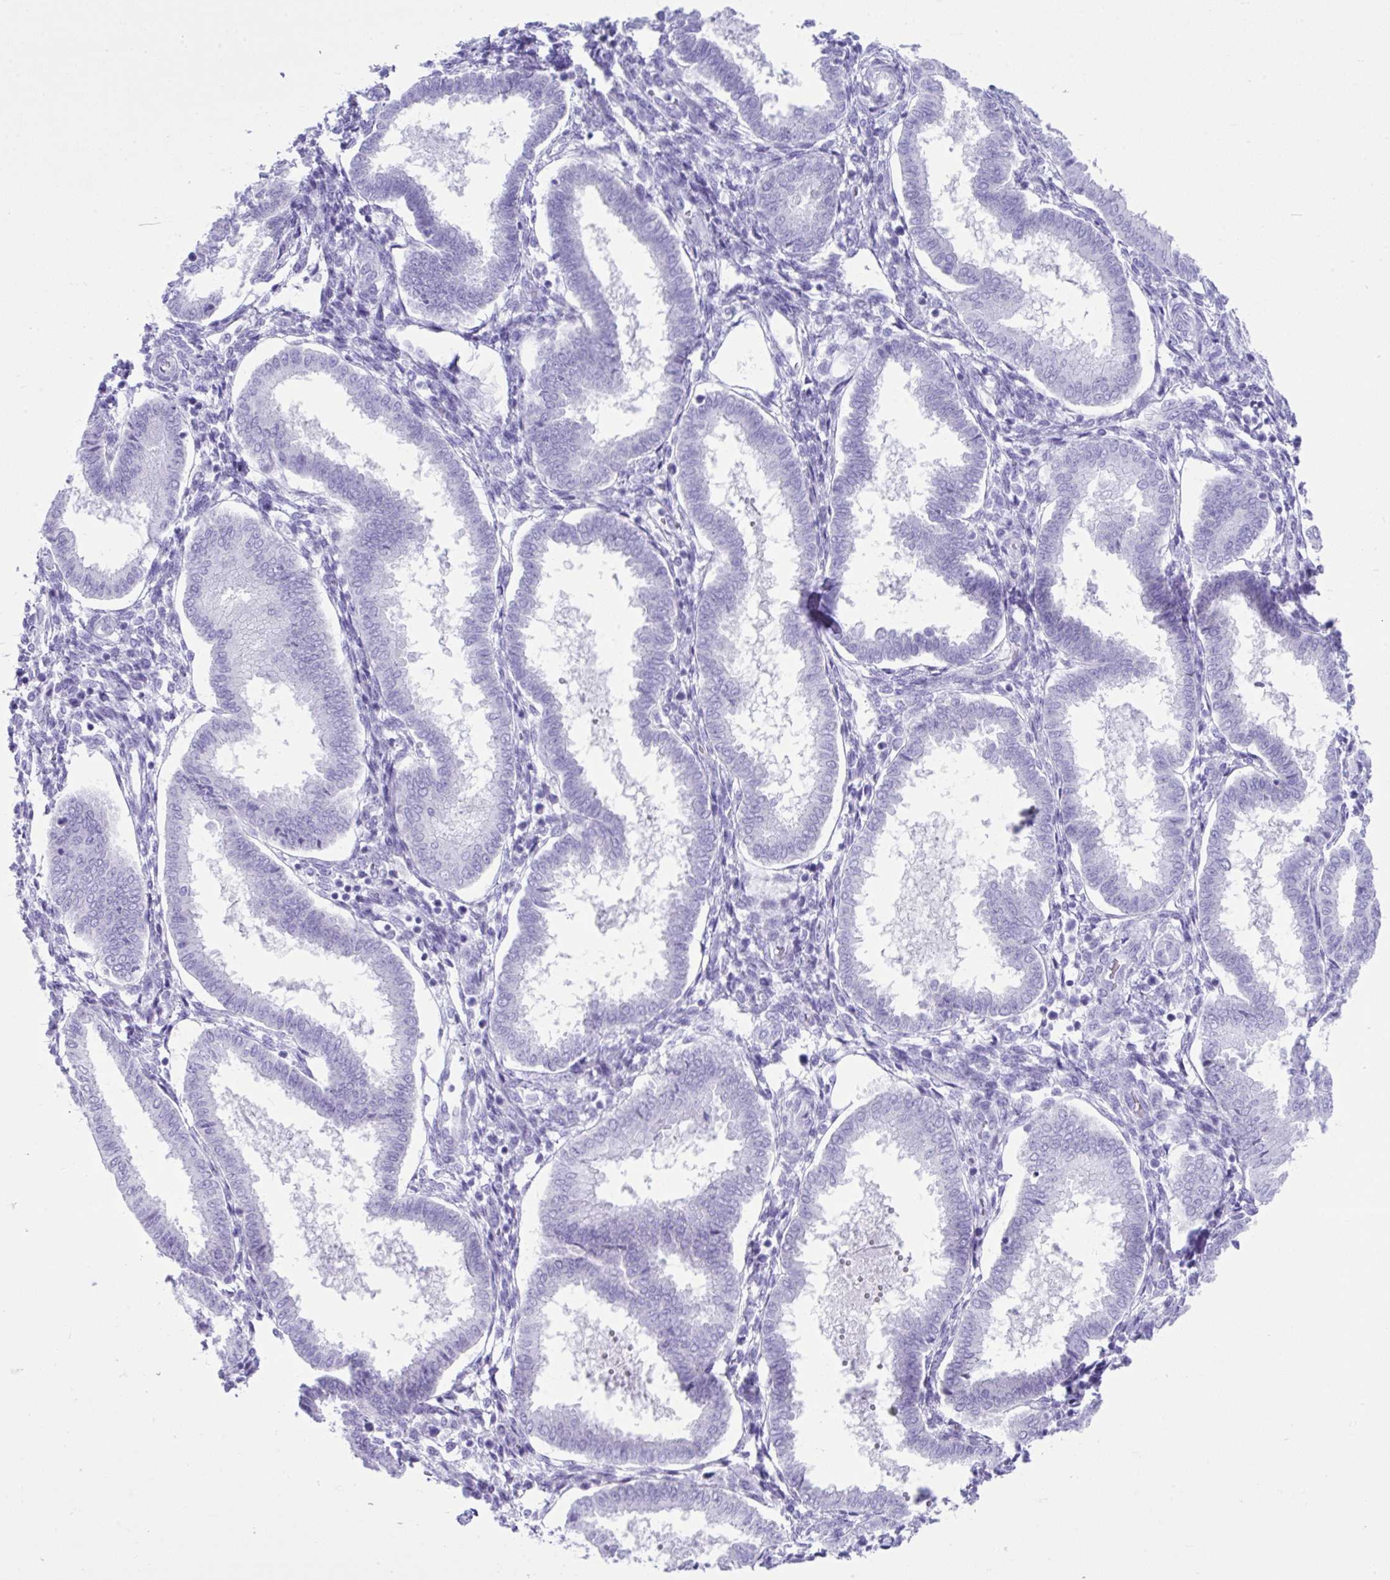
{"staining": {"intensity": "negative", "quantity": "none", "location": "none"}, "tissue": "endometrium", "cell_type": "Cells in endometrial stroma", "image_type": "normal", "snomed": [{"axis": "morphology", "description": "Normal tissue, NOS"}, {"axis": "topography", "description": "Endometrium"}], "caption": "Immunohistochemistry image of normal endometrium: endometrium stained with DAB (3,3'-diaminobenzidine) shows no significant protein expression in cells in endometrial stroma. (DAB (3,3'-diaminobenzidine) immunohistochemistry with hematoxylin counter stain).", "gene": "PSCA", "patient": {"sex": "female", "age": 24}}